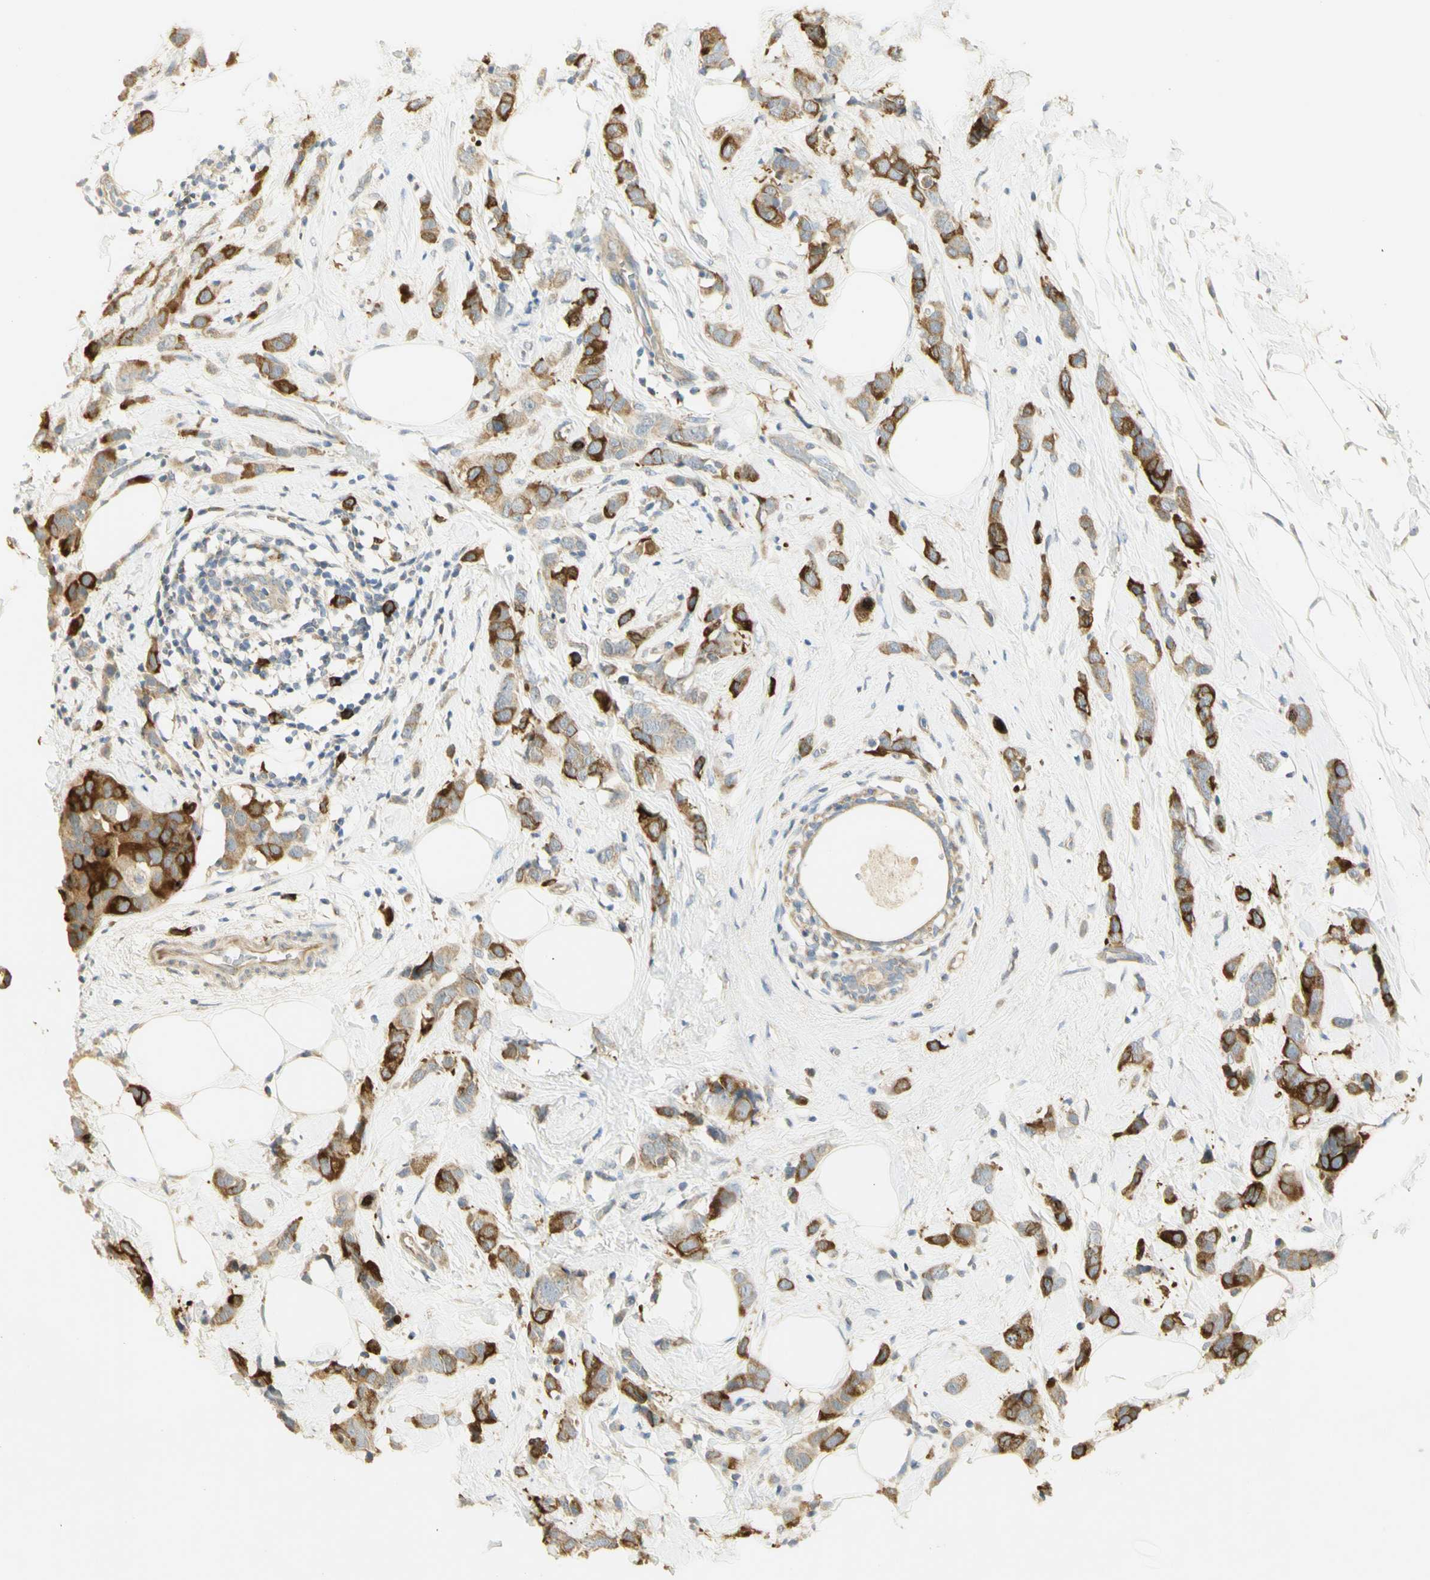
{"staining": {"intensity": "strong", "quantity": ">75%", "location": "cytoplasmic/membranous"}, "tissue": "breast cancer", "cell_type": "Tumor cells", "image_type": "cancer", "snomed": [{"axis": "morphology", "description": "Normal tissue, NOS"}, {"axis": "morphology", "description": "Duct carcinoma"}, {"axis": "topography", "description": "Breast"}], "caption": "Brown immunohistochemical staining in human intraductal carcinoma (breast) displays strong cytoplasmic/membranous positivity in about >75% of tumor cells.", "gene": "KIF11", "patient": {"sex": "female", "age": 50}}